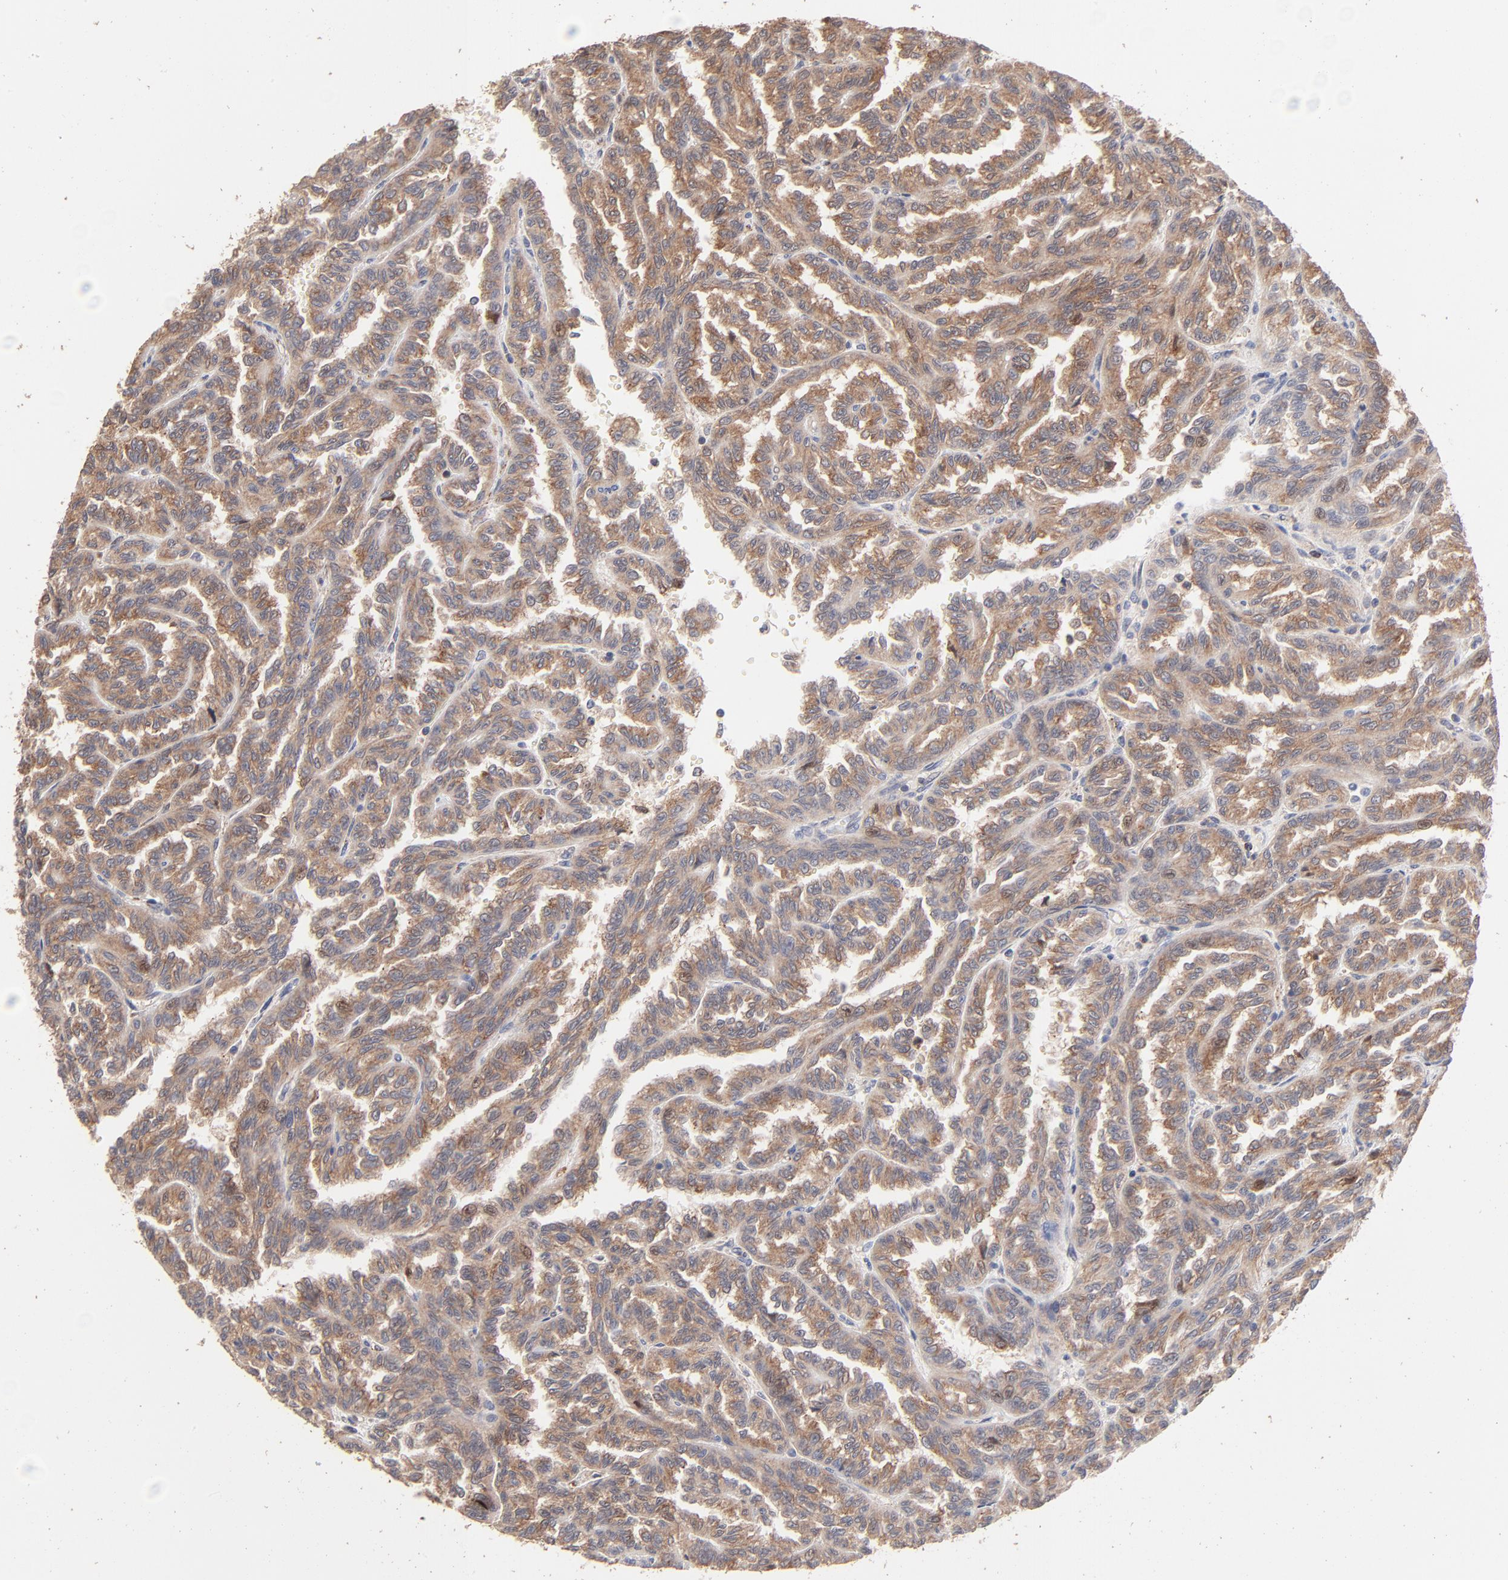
{"staining": {"intensity": "moderate", "quantity": ">75%", "location": "cytoplasmic/membranous"}, "tissue": "renal cancer", "cell_type": "Tumor cells", "image_type": "cancer", "snomed": [{"axis": "morphology", "description": "Inflammation, NOS"}, {"axis": "morphology", "description": "Adenocarcinoma, NOS"}, {"axis": "topography", "description": "Kidney"}], "caption": "The histopathology image shows immunohistochemical staining of renal cancer. There is moderate cytoplasmic/membranous expression is appreciated in about >75% of tumor cells. (Stains: DAB (3,3'-diaminobenzidine) in brown, nuclei in blue, Microscopy: brightfield microscopy at high magnification).", "gene": "IVNS1ABP", "patient": {"sex": "male", "age": 68}}